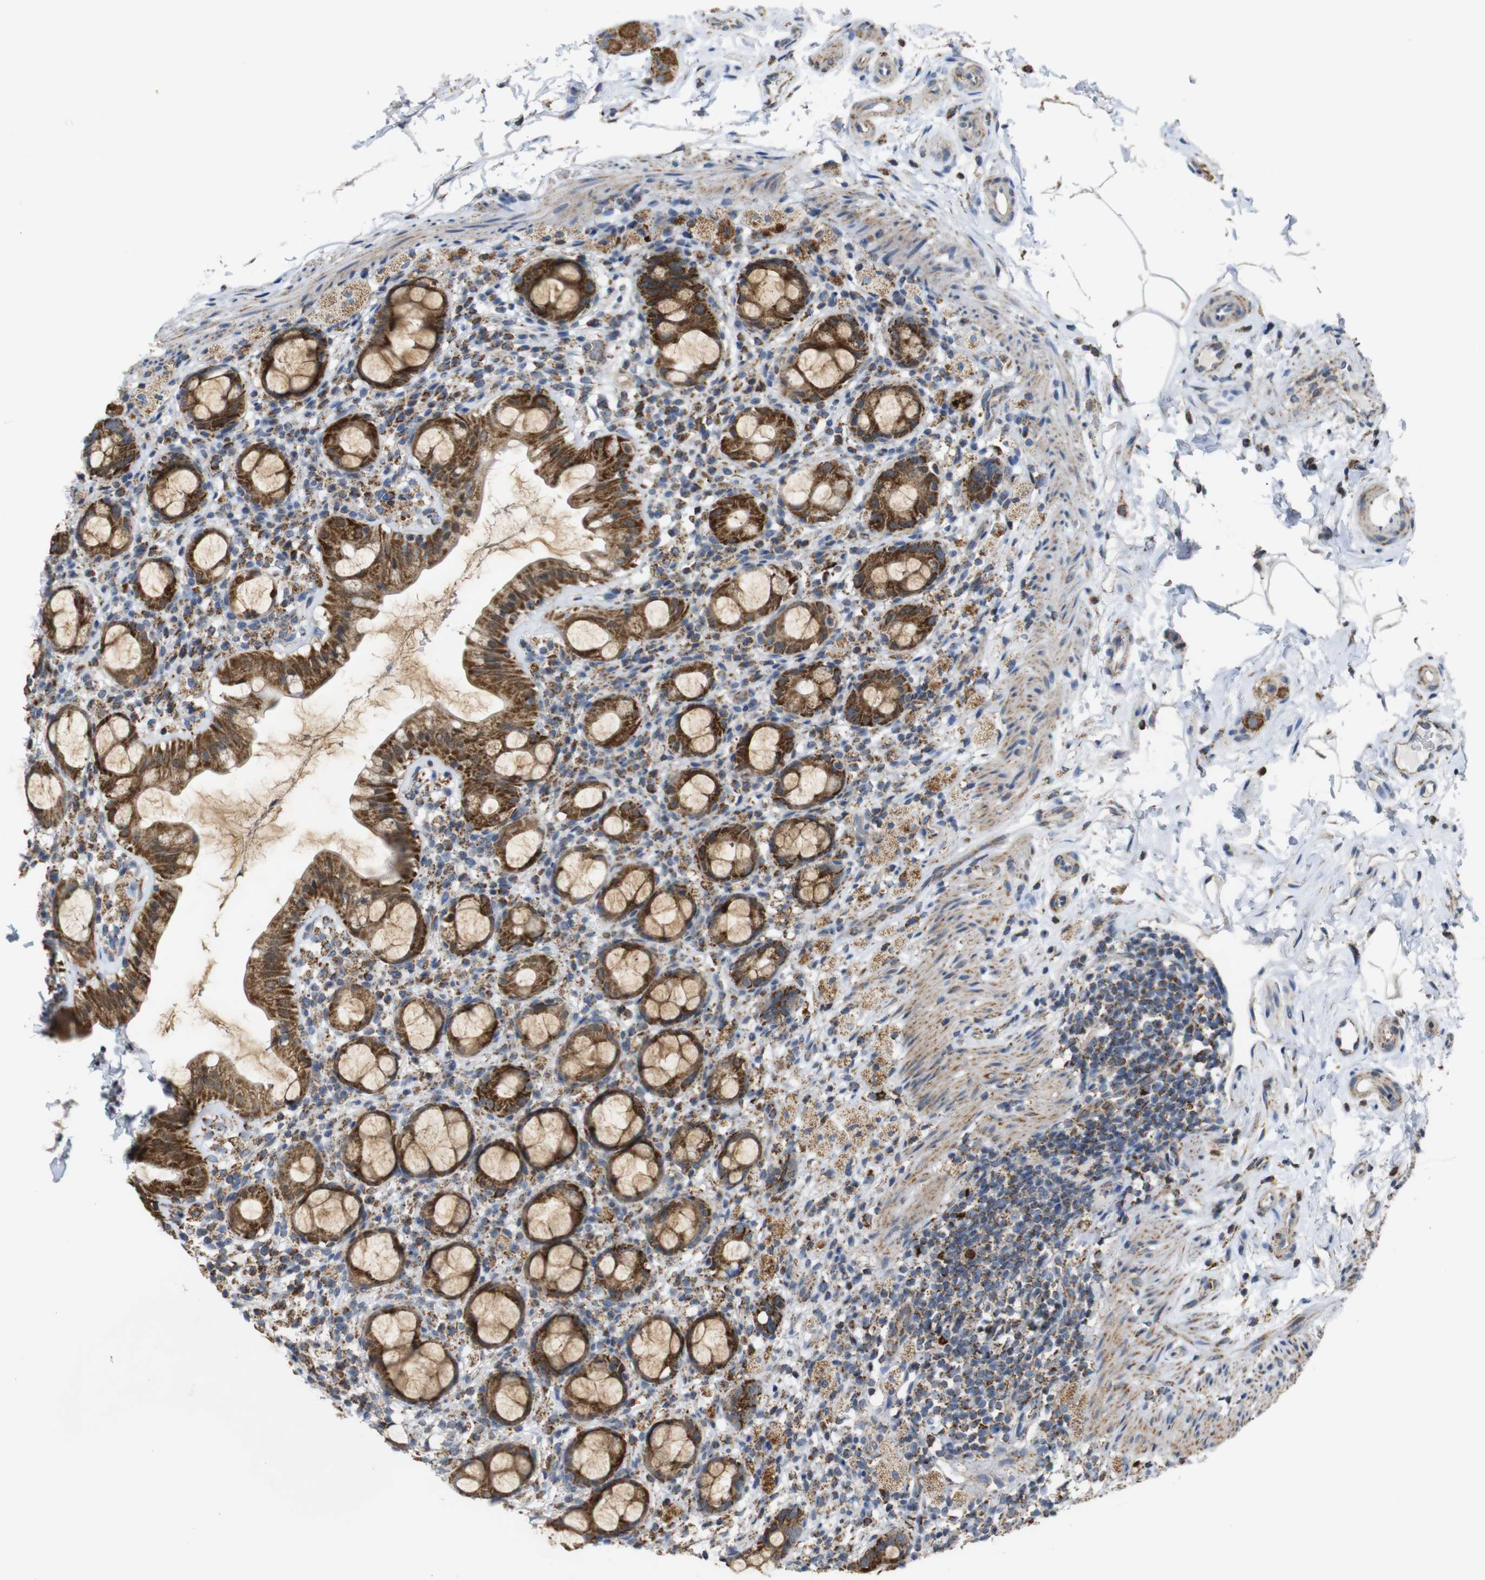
{"staining": {"intensity": "strong", "quantity": ">75%", "location": "cytoplasmic/membranous"}, "tissue": "rectum", "cell_type": "Glandular cells", "image_type": "normal", "snomed": [{"axis": "morphology", "description": "Normal tissue, NOS"}, {"axis": "topography", "description": "Rectum"}], "caption": "Strong cytoplasmic/membranous positivity is identified in about >75% of glandular cells in benign rectum. (Brightfield microscopy of DAB IHC at high magnification).", "gene": "NR3C2", "patient": {"sex": "male", "age": 44}}